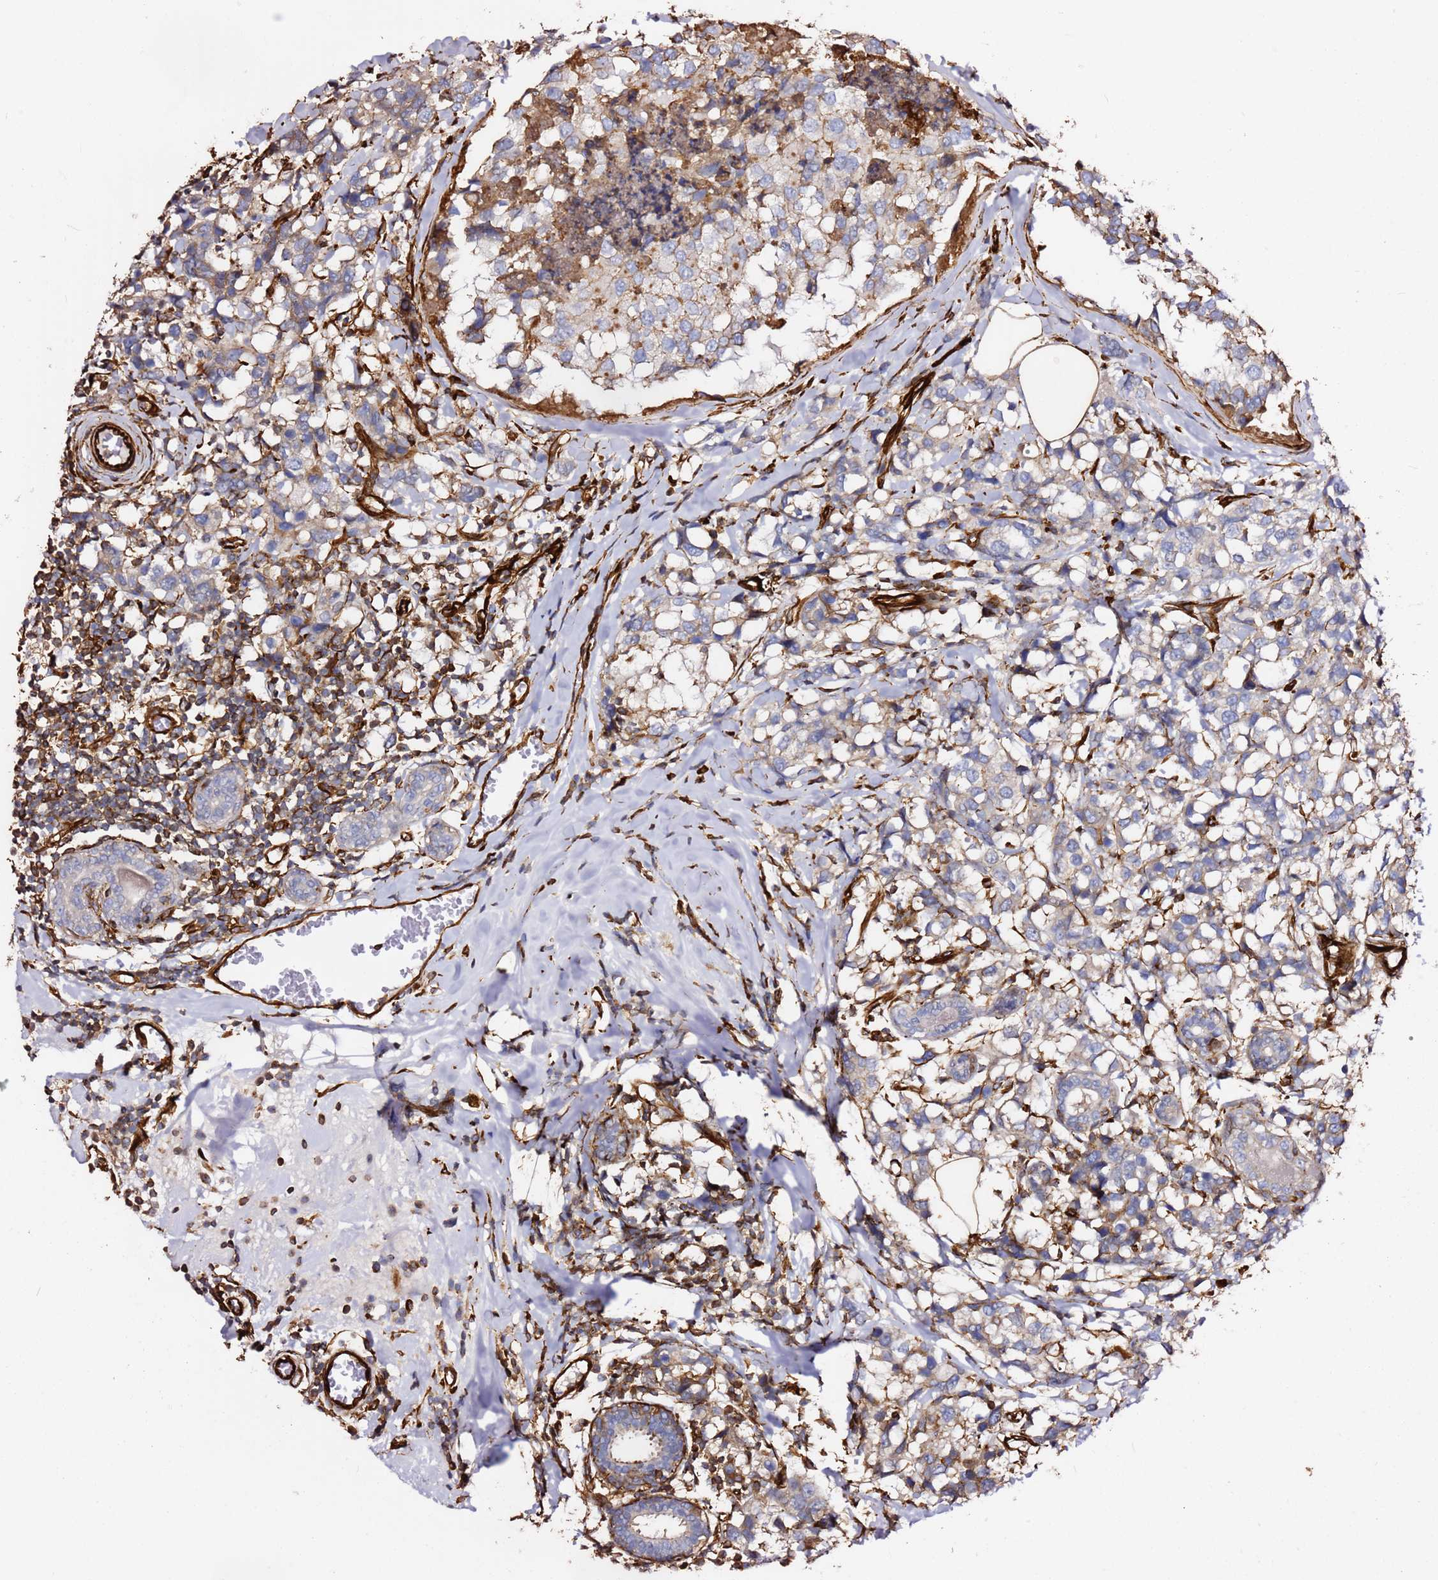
{"staining": {"intensity": "weak", "quantity": "<25%", "location": "cytoplasmic/membranous"}, "tissue": "breast cancer", "cell_type": "Tumor cells", "image_type": "cancer", "snomed": [{"axis": "morphology", "description": "Lobular carcinoma"}, {"axis": "topography", "description": "Breast"}], "caption": "High magnification brightfield microscopy of lobular carcinoma (breast) stained with DAB (3,3'-diaminobenzidine) (brown) and counterstained with hematoxylin (blue): tumor cells show no significant staining.", "gene": "MRGPRE", "patient": {"sex": "female", "age": 59}}